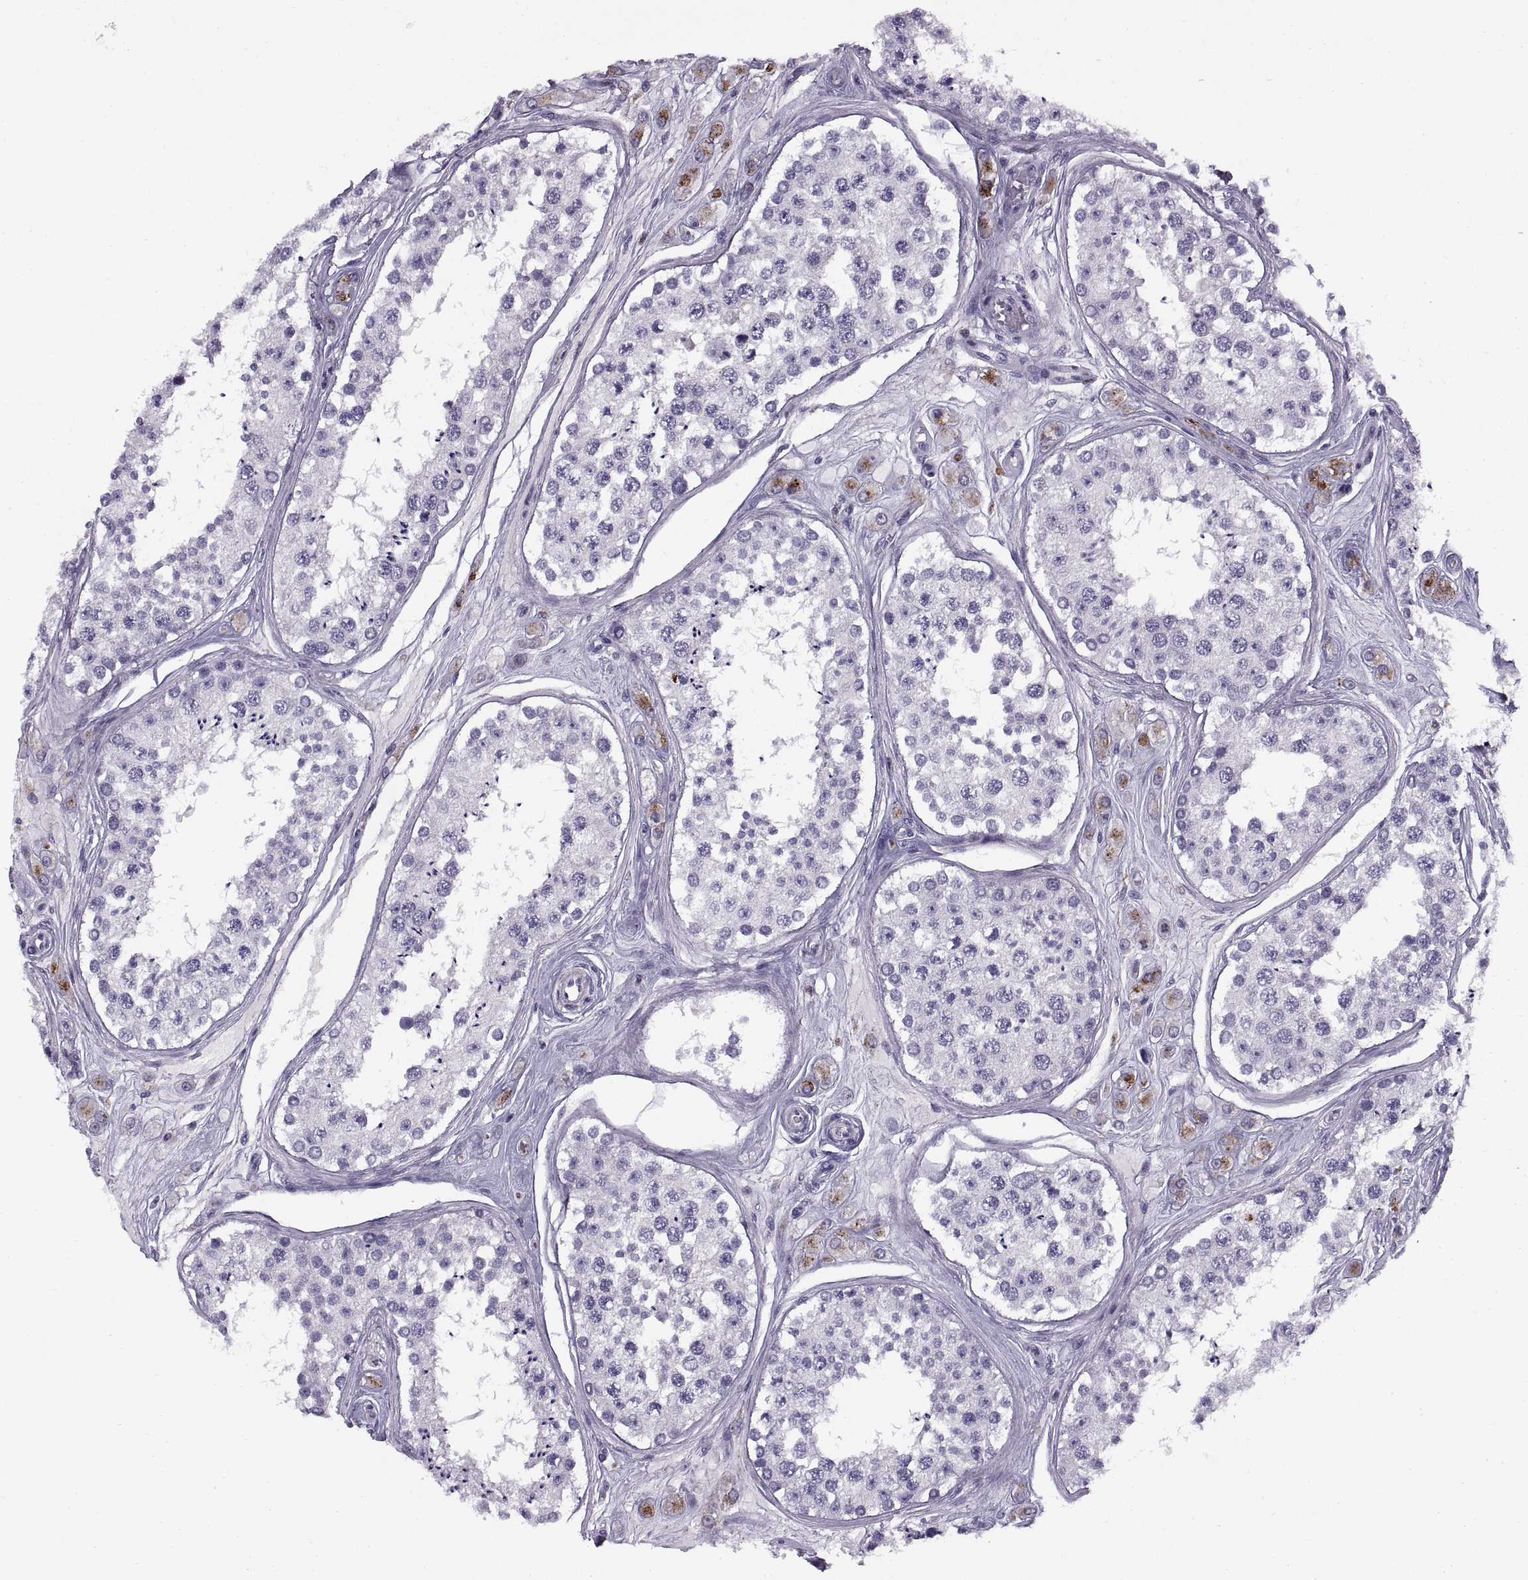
{"staining": {"intensity": "negative", "quantity": "none", "location": "none"}, "tissue": "testis", "cell_type": "Cells in seminiferous ducts", "image_type": "normal", "snomed": [{"axis": "morphology", "description": "Normal tissue, NOS"}, {"axis": "topography", "description": "Testis"}], "caption": "Cells in seminiferous ducts are negative for protein expression in unremarkable human testis. (DAB (3,3'-diaminobenzidine) immunohistochemistry, high magnification).", "gene": "CALCR", "patient": {"sex": "male", "age": 25}}